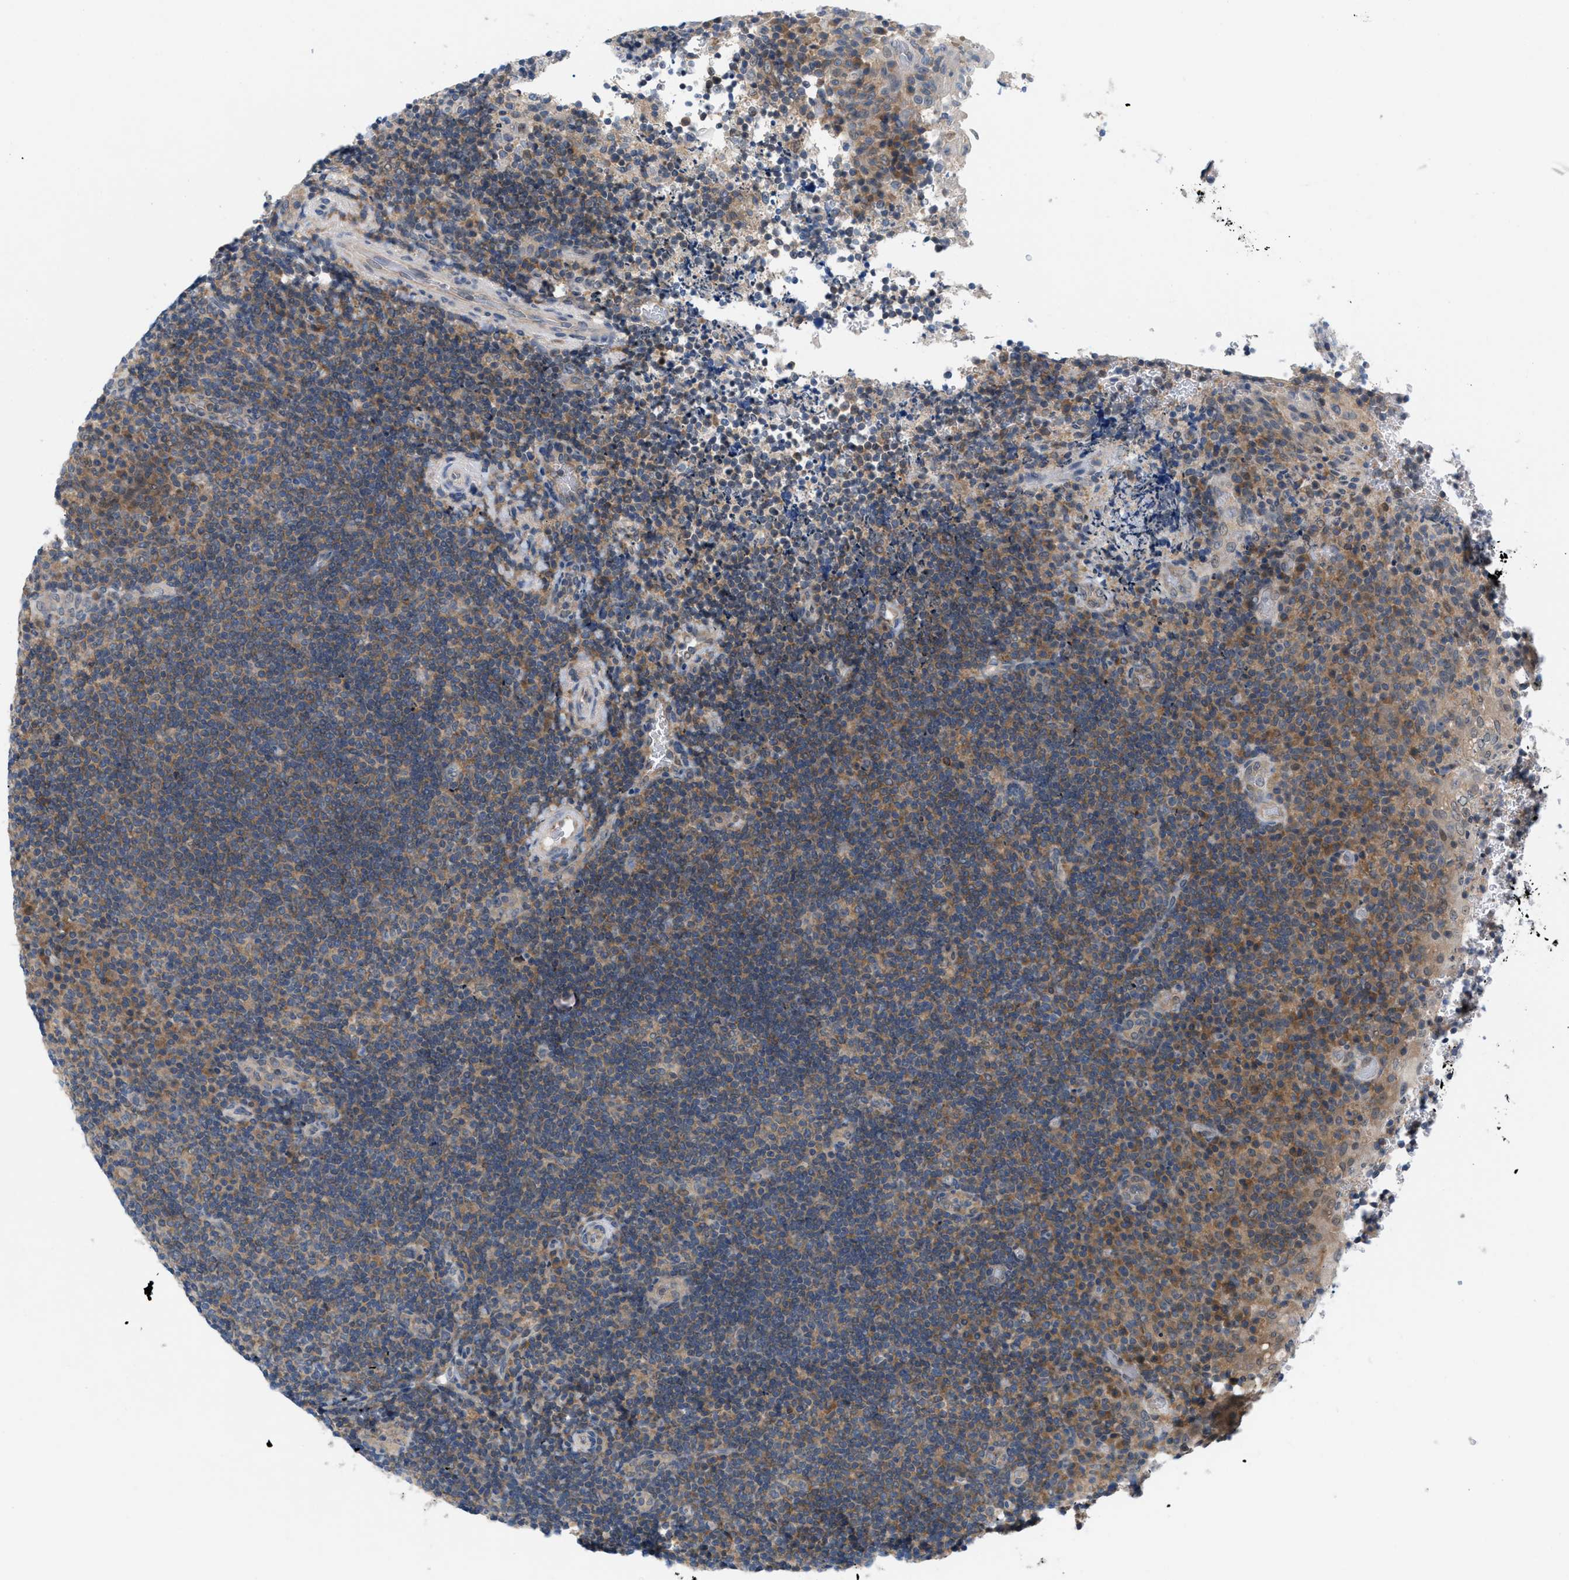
{"staining": {"intensity": "moderate", "quantity": ">75%", "location": "cytoplasmic/membranous"}, "tissue": "lymphoma", "cell_type": "Tumor cells", "image_type": "cancer", "snomed": [{"axis": "morphology", "description": "Malignant lymphoma, non-Hodgkin's type, High grade"}, {"axis": "topography", "description": "Tonsil"}], "caption": "Tumor cells demonstrate medium levels of moderate cytoplasmic/membranous staining in approximately >75% of cells in lymphoma.", "gene": "WIPI2", "patient": {"sex": "female", "age": 36}}